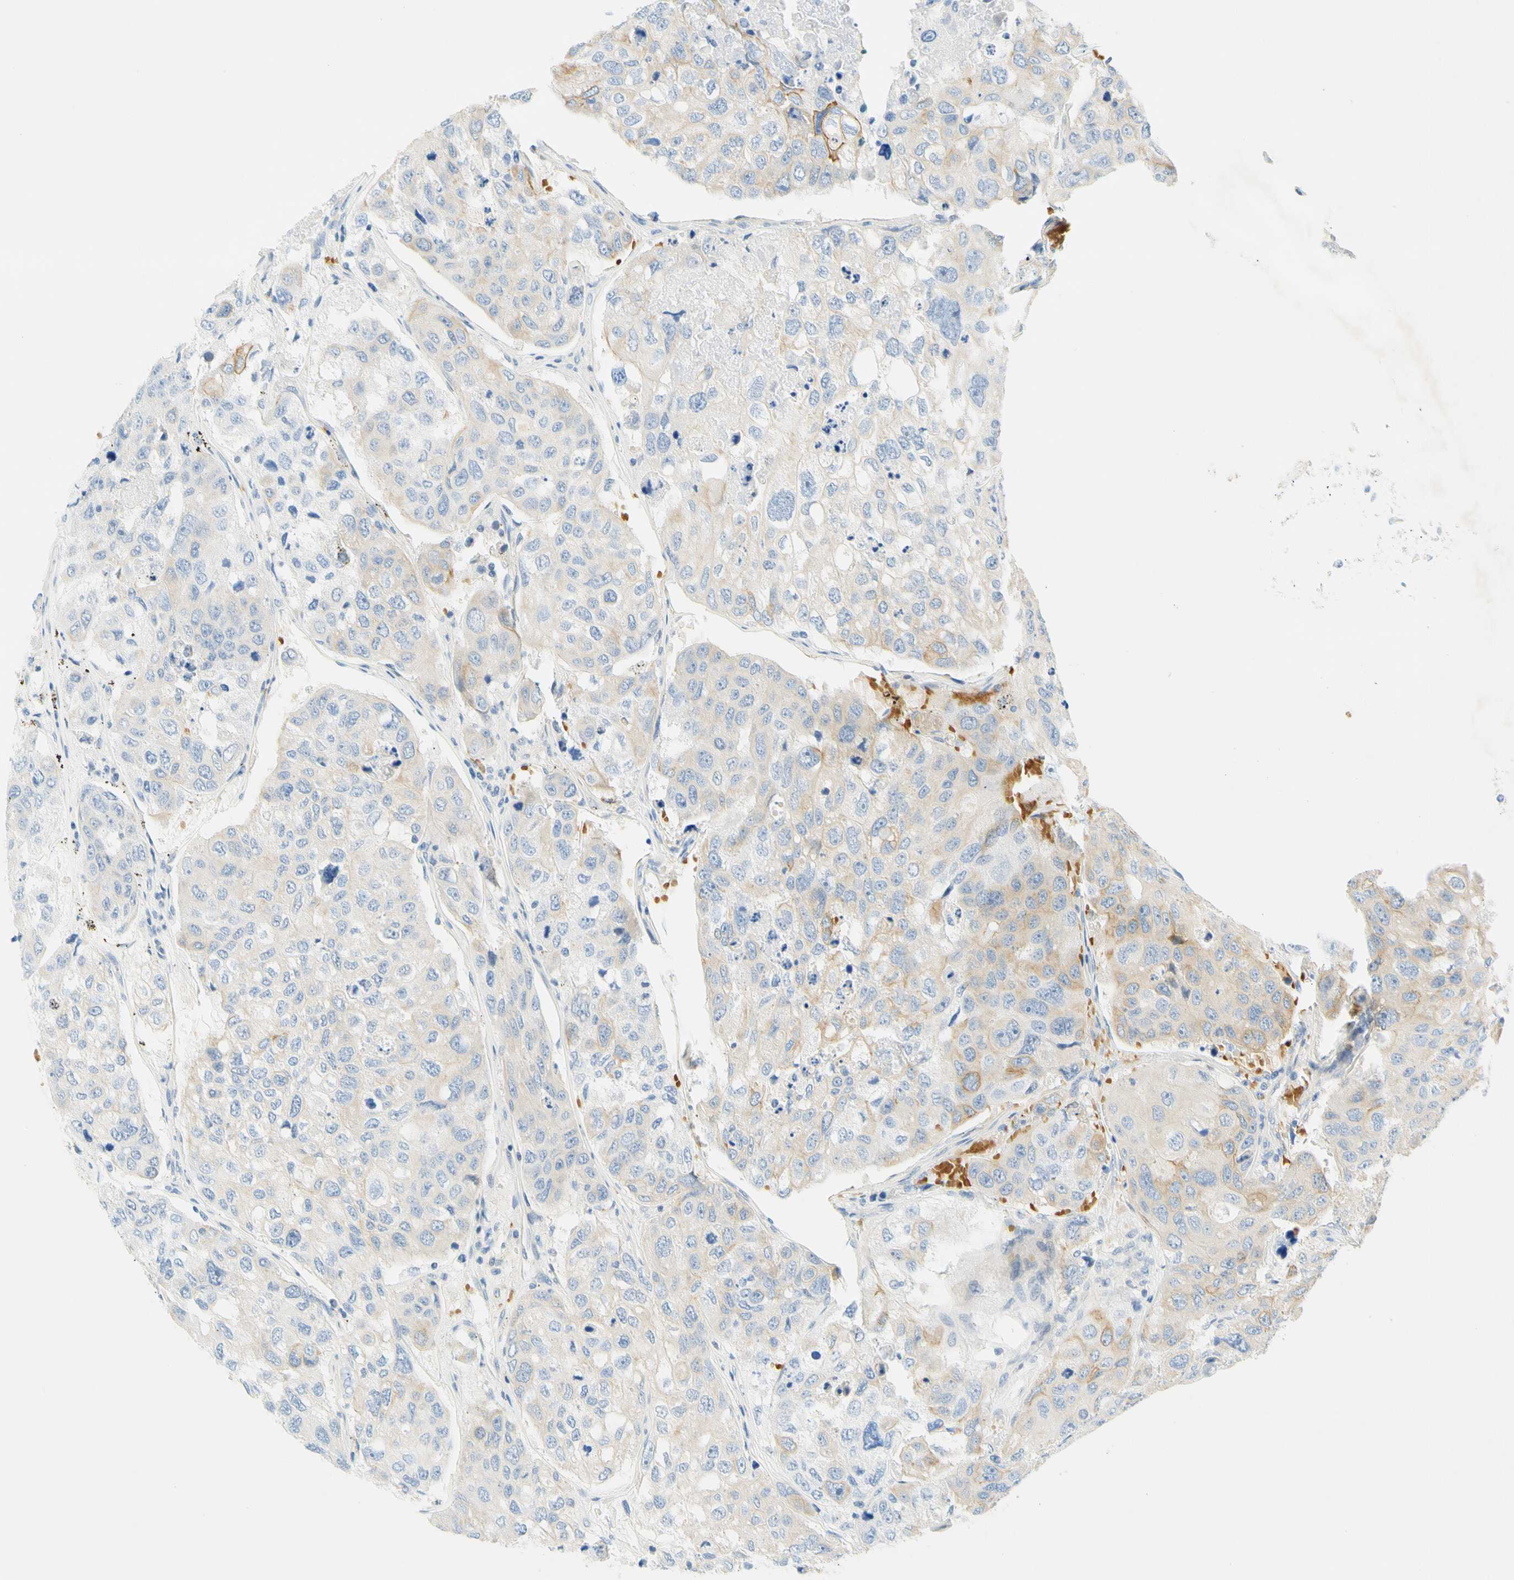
{"staining": {"intensity": "weak", "quantity": "25%-75%", "location": "cytoplasmic/membranous"}, "tissue": "urothelial cancer", "cell_type": "Tumor cells", "image_type": "cancer", "snomed": [{"axis": "morphology", "description": "Urothelial carcinoma, High grade"}, {"axis": "topography", "description": "Lymph node"}, {"axis": "topography", "description": "Urinary bladder"}], "caption": "A brown stain highlights weak cytoplasmic/membranous expression of a protein in urothelial cancer tumor cells.", "gene": "ENTREP2", "patient": {"sex": "male", "age": 51}}